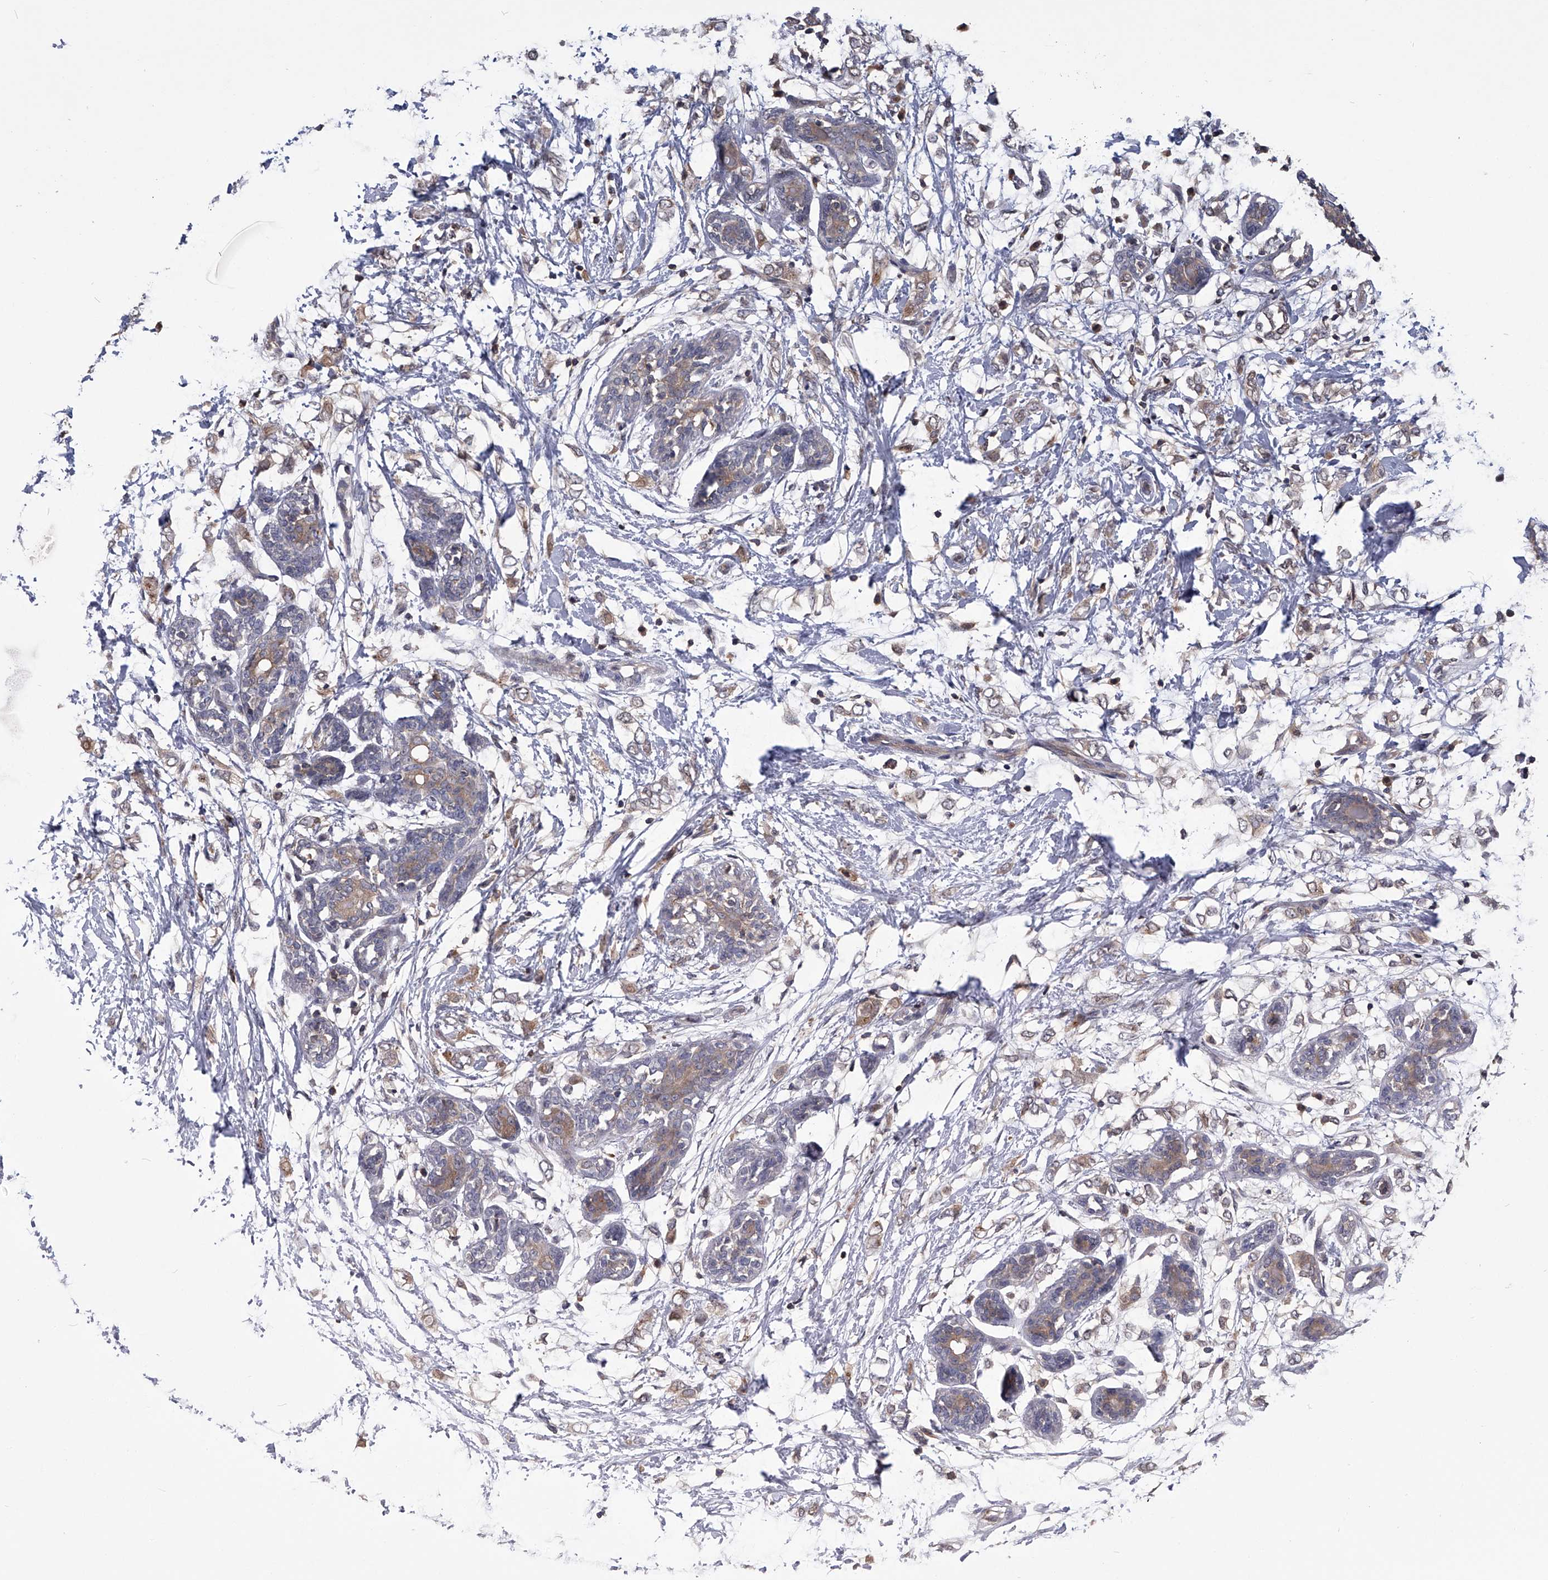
{"staining": {"intensity": "weak", "quantity": ">75%", "location": "cytoplasmic/membranous"}, "tissue": "breast cancer", "cell_type": "Tumor cells", "image_type": "cancer", "snomed": [{"axis": "morphology", "description": "Normal tissue, NOS"}, {"axis": "morphology", "description": "Lobular carcinoma"}, {"axis": "topography", "description": "Breast"}], "caption": "This is a histology image of immunohistochemistry staining of breast cancer, which shows weak expression in the cytoplasmic/membranous of tumor cells.", "gene": "PAN3", "patient": {"sex": "female", "age": 47}}